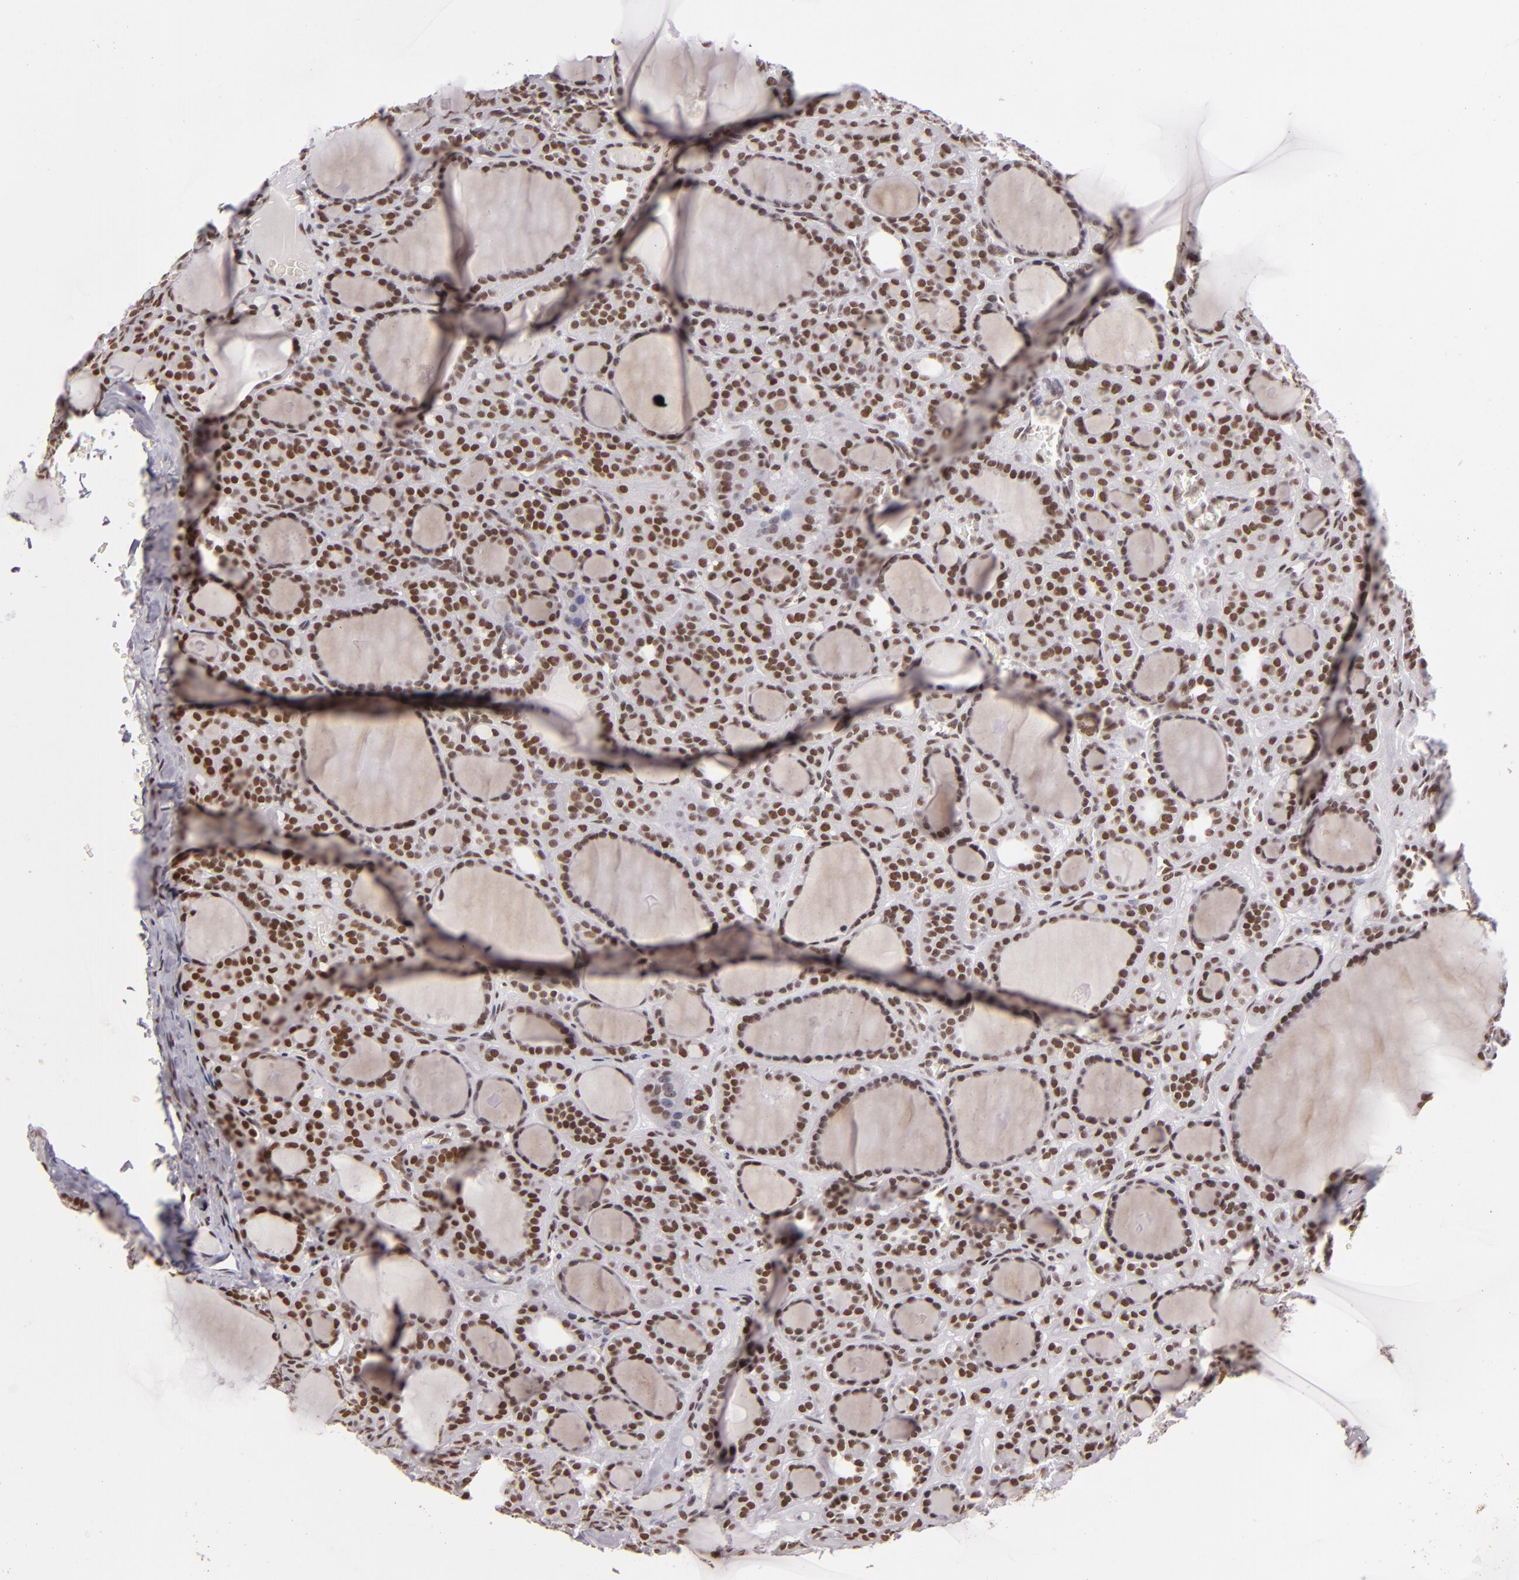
{"staining": {"intensity": "moderate", "quantity": ">75%", "location": "nuclear"}, "tissue": "thyroid cancer", "cell_type": "Tumor cells", "image_type": "cancer", "snomed": [{"axis": "morphology", "description": "Follicular adenoma carcinoma, NOS"}, {"axis": "topography", "description": "Thyroid gland"}], "caption": "This image shows follicular adenoma carcinoma (thyroid) stained with IHC to label a protein in brown. The nuclear of tumor cells show moderate positivity for the protein. Nuclei are counter-stained blue.", "gene": "BRD8", "patient": {"sex": "female", "age": 71}}